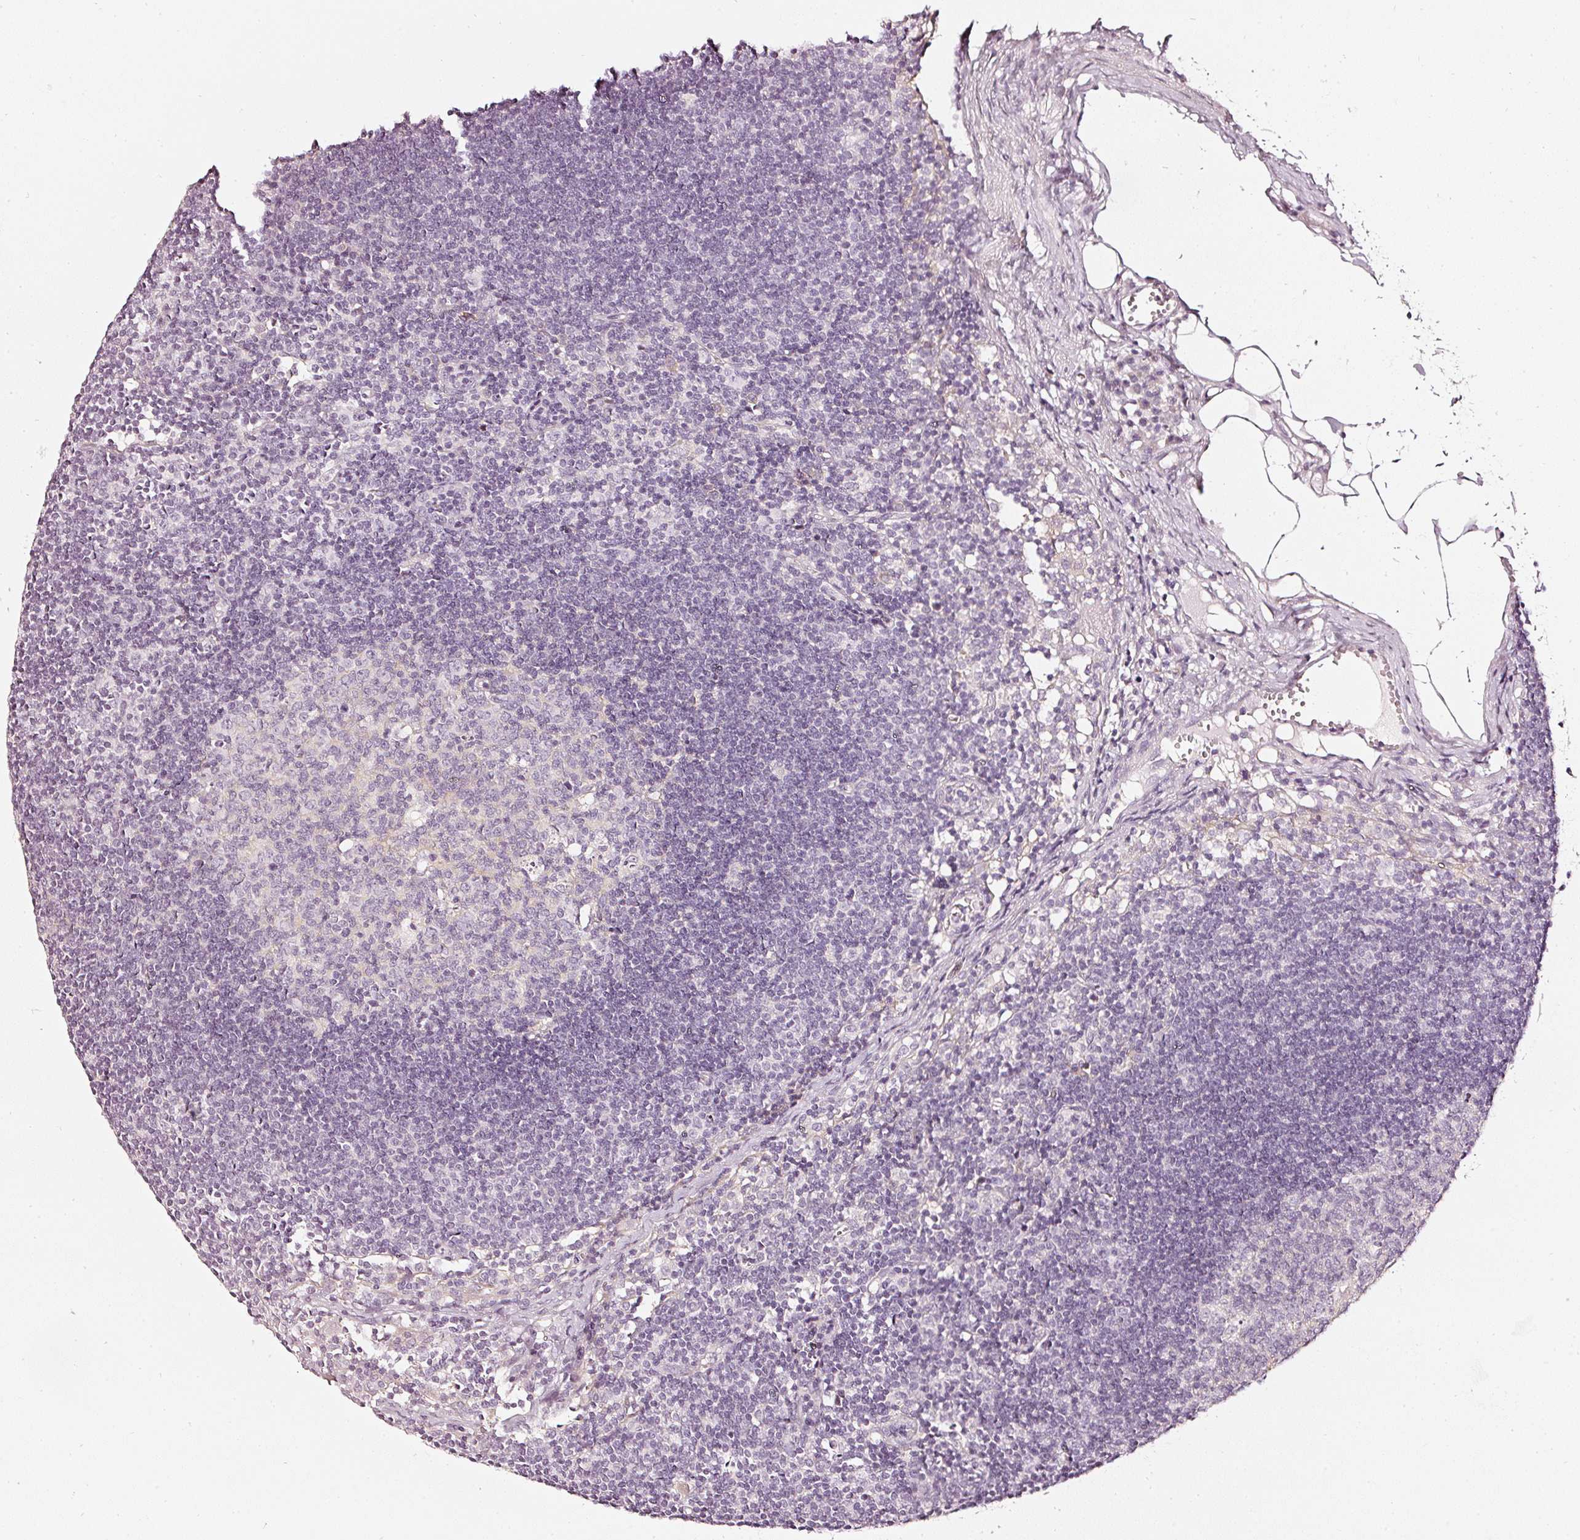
{"staining": {"intensity": "weak", "quantity": "<25%", "location": "cytoplasmic/membranous"}, "tissue": "lymph node", "cell_type": "Germinal center cells", "image_type": "normal", "snomed": [{"axis": "morphology", "description": "Normal tissue, NOS"}, {"axis": "topography", "description": "Lymph node"}], "caption": "The micrograph shows no significant staining in germinal center cells of lymph node.", "gene": "CNP", "patient": {"sex": "female", "age": 29}}